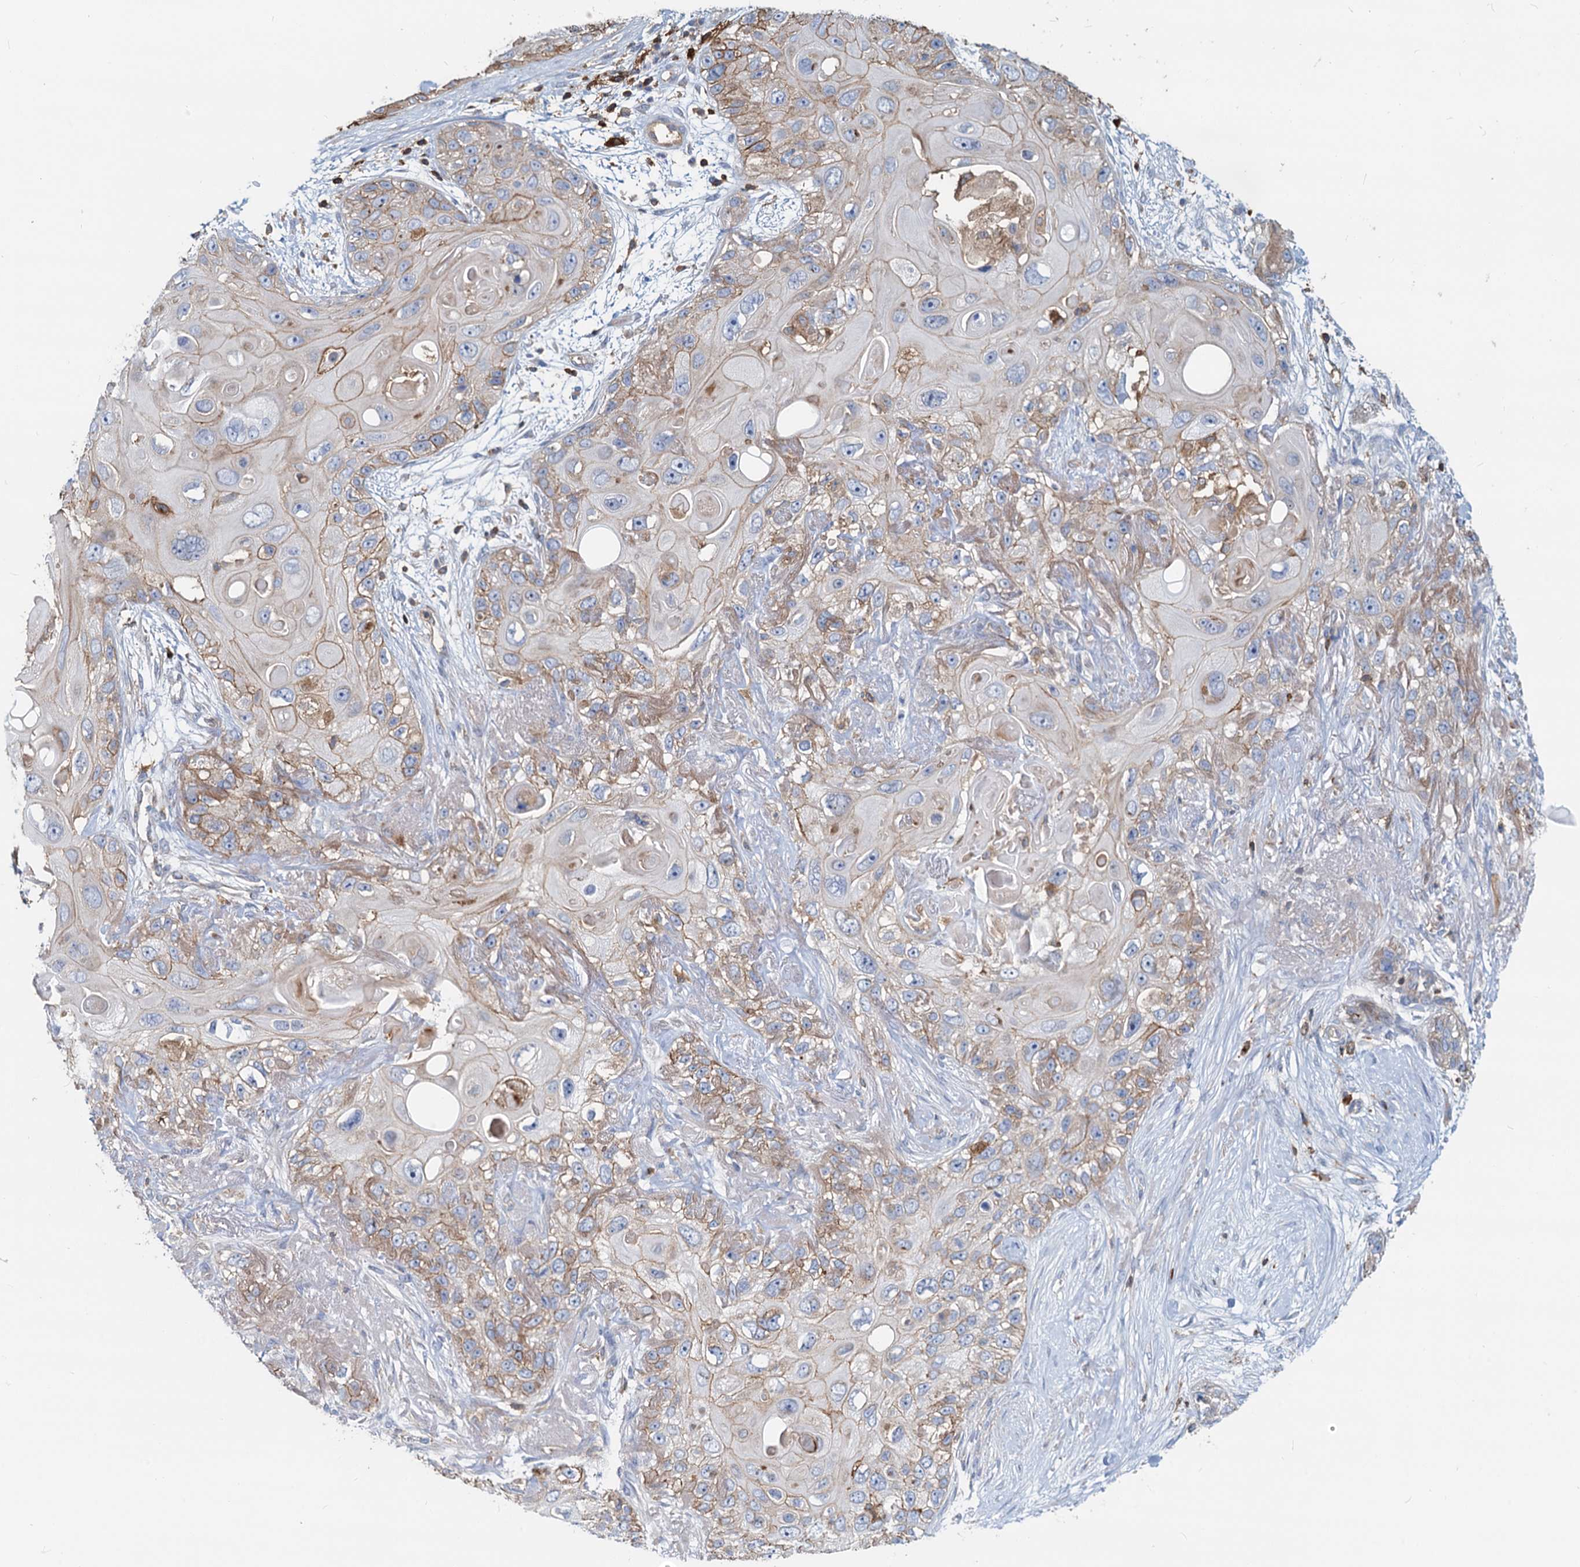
{"staining": {"intensity": "weak", "quantity": "25%-75%", "location": "cytoplasmic/membranous"}, "tissue": "skin cancer", "cell_type": "Tumor cells", "image_type": "cancer", "snomed": [{"axis": "morphology", "description": "Normal tissue, NOS"}, {"axis": "morphology", "description": "Squamous cell carcinoma, NOS"}, {"axis": "topography", "description": "Skin"}], "caption": "Skin squamous cell carcinoma stained with a brown dye displays weak cytoplasmic/membranous positive expression in about 25%-75% of tumor cells.", "gene": "LNX2", "patient": {"sex": "male", "age": 72}}